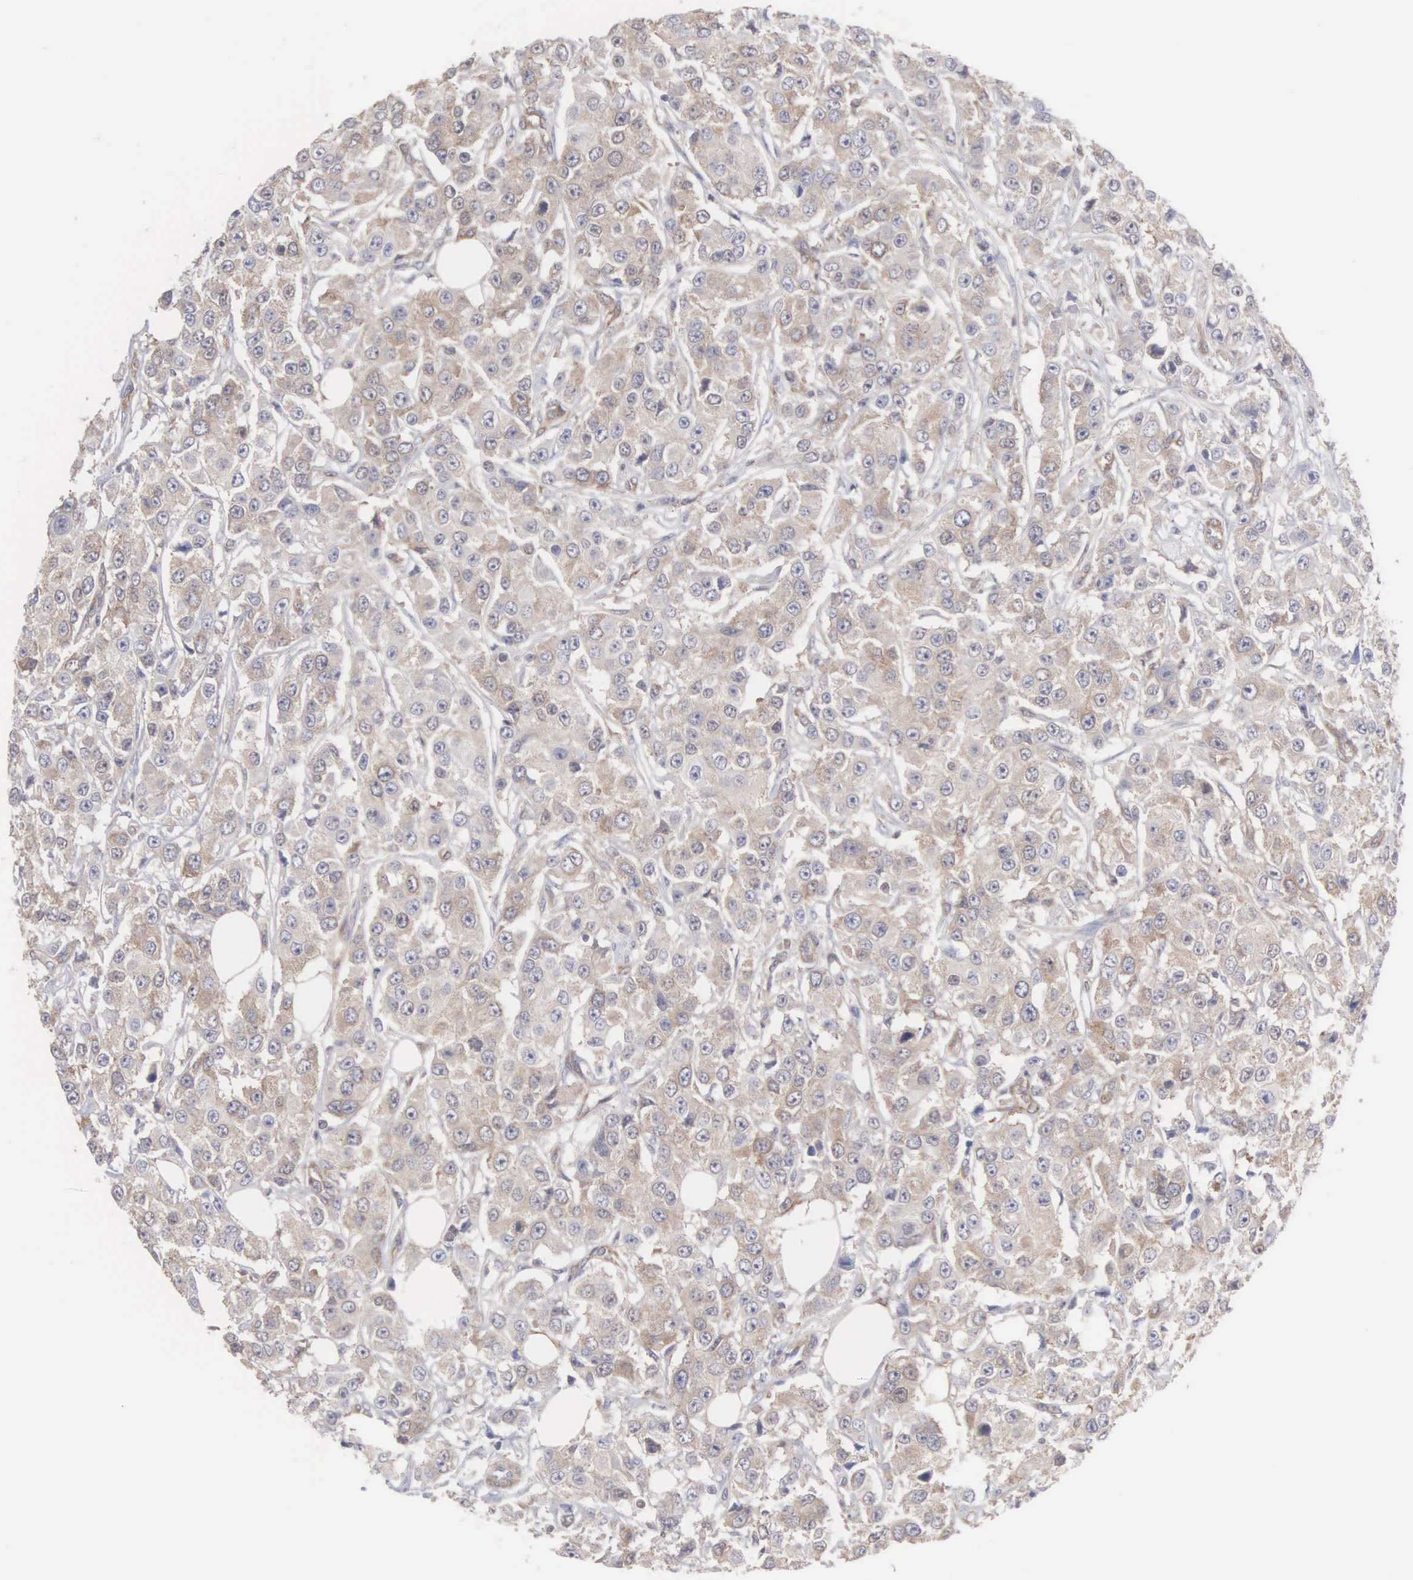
{"staining": {"intensity": "weak", "quantity": "25%-75%", "location": "cytoplasmic/membranous"}, "tissue": "breast cancer", "cell_type": "Tumor cells", "image_type": "cancer", "snomed": [{"axis": "morphology", "description": "Duct carcinoma"}, {"axis": "topography", "description": "Breast"}], "caption": "Breast cancer (infiltrating ductal carcinoma) stained with immunohistochemistry (IHC) demonstrates weak cytoplasmic/membranous staining in approximately 25%-75% of tumor cells.", "gene": "MTHFD1", "patient": {"sex": "female", "age": 58}}